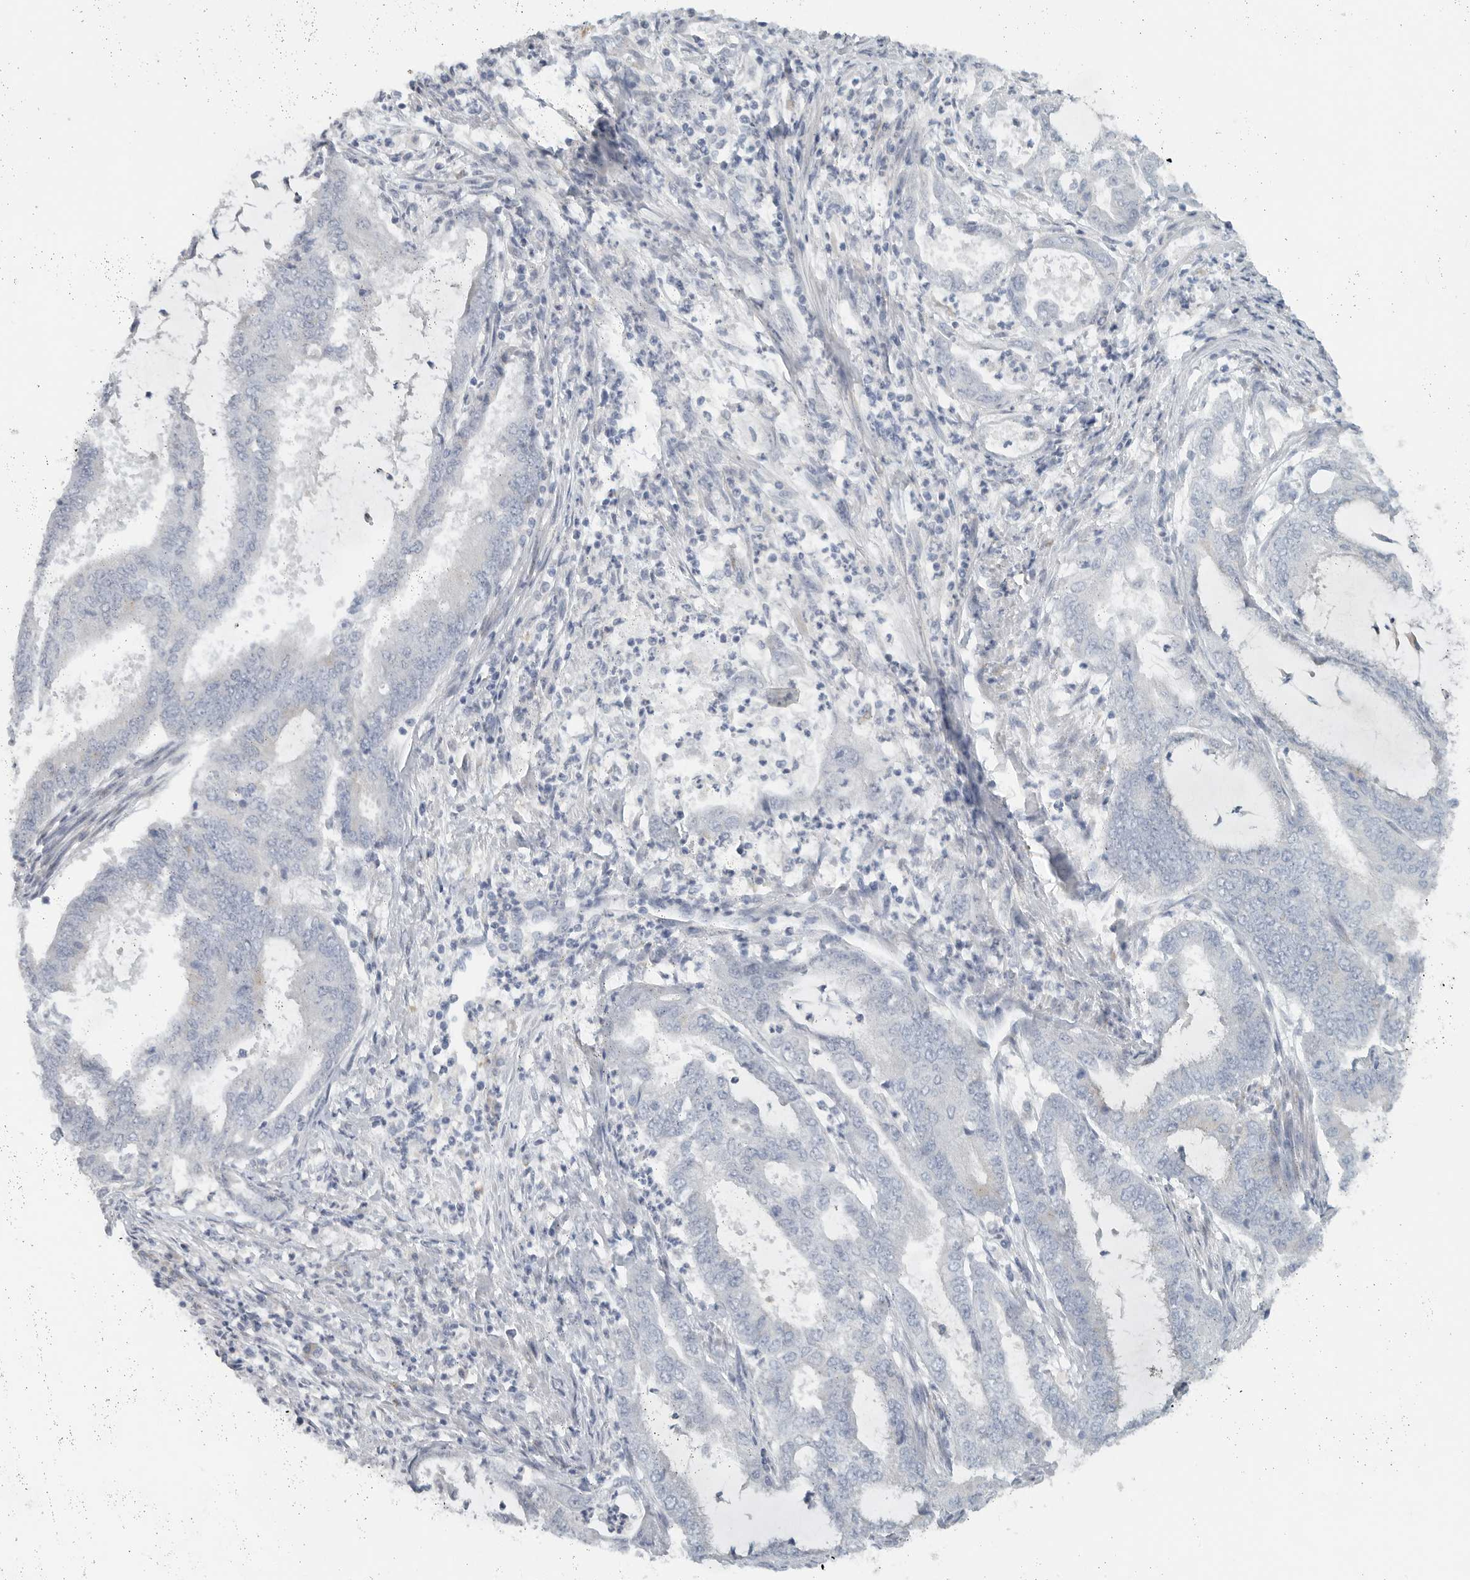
{"staining": {"intensity": "negative", "quantity": "none", "location": "none"}, "tissue": "endometrial cancer", "cell_type": "Tumor cells", "image_type": "cancer", "snomed": [{"axis": "morphology", "description": "Adenocarcinoma, NOS"}, {"axis": "topography", "description": "Endometrium"}], "caption": "The immunohistochemistry (IHC) histopathology image has no significant positivity in tumor cells of endometrial cancer (adenocarcinoma) tissue. (Brightfield microscopy of DAB (3,3'-diaminobenzidine) immunohistochemistry (IHC) at high magnification).", "gene": "PAM", "patient": {"sex": "female", "age": 51}}